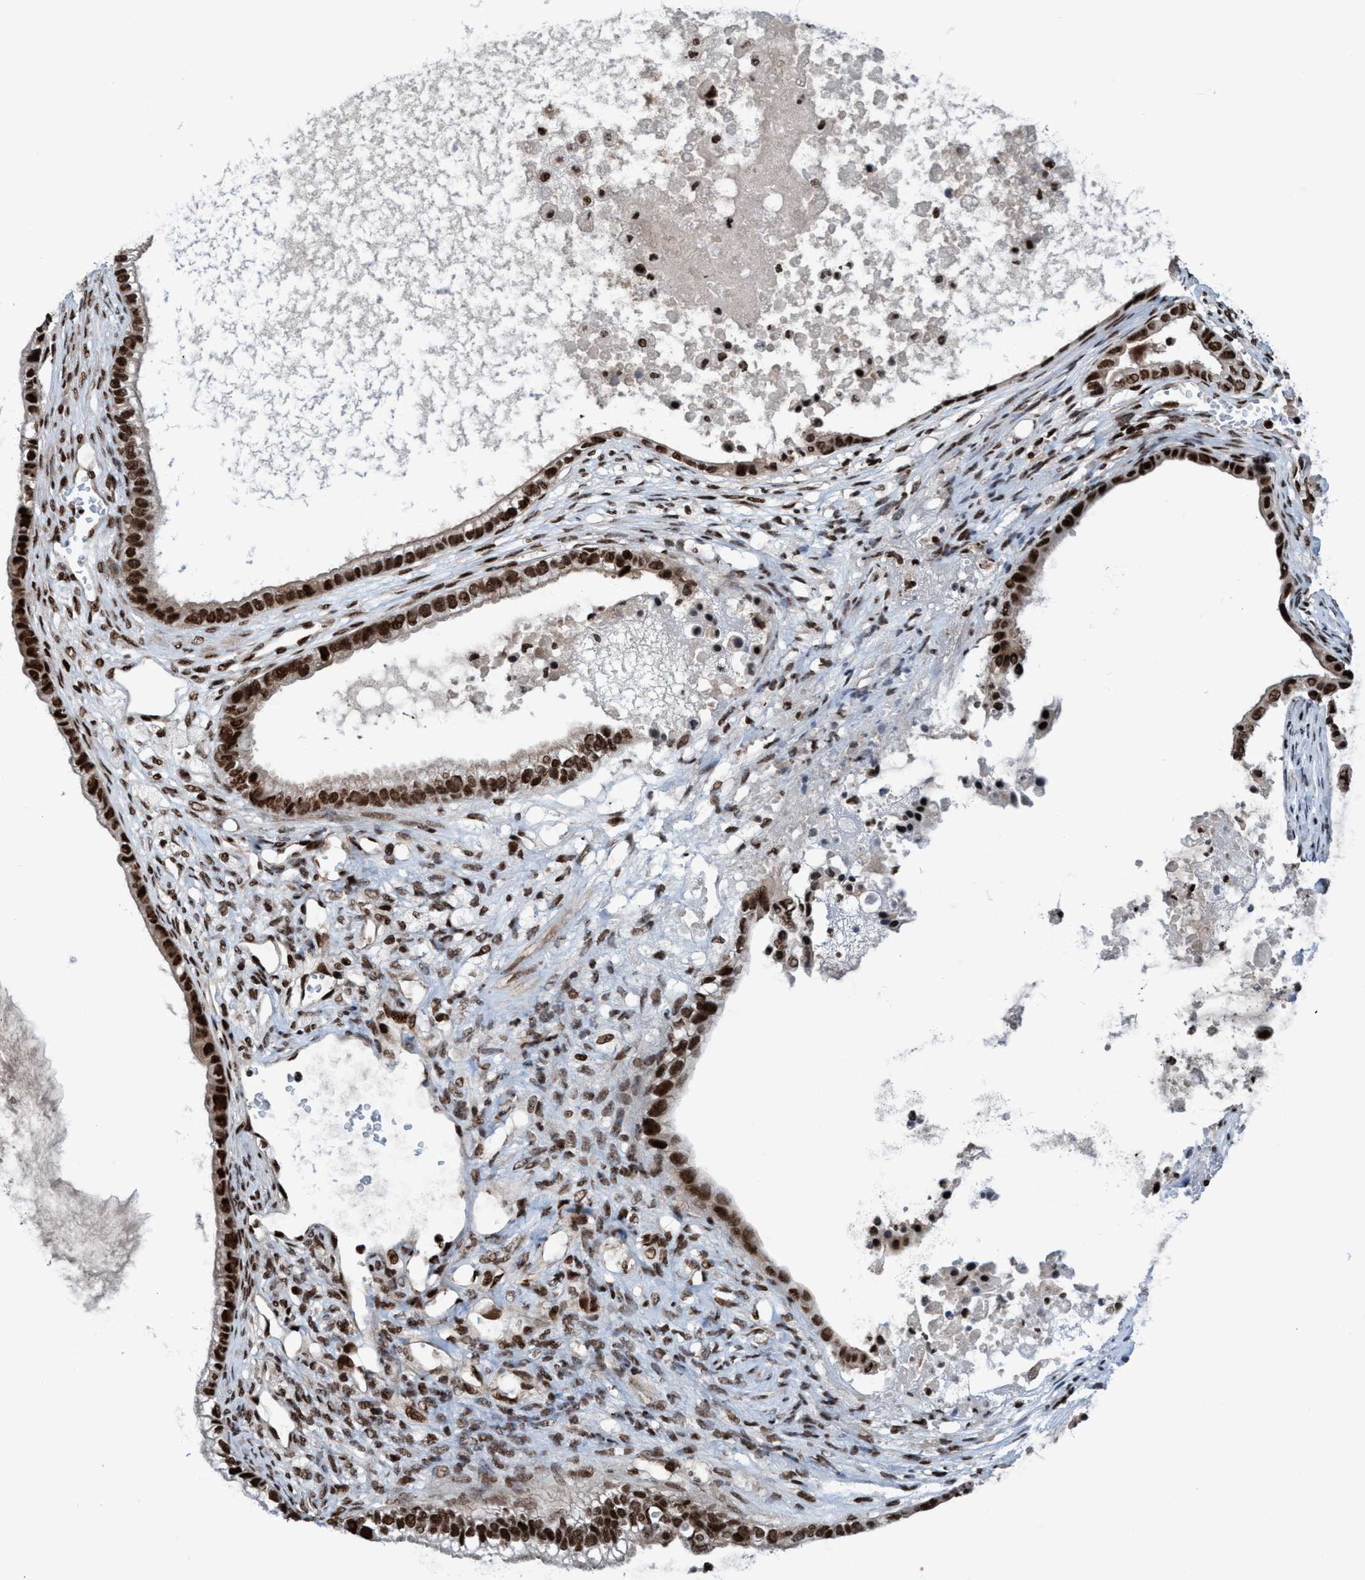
{"staining": {"intensity": "strong", "quantity": ">75%", "location": "nuclear"}, "tissue": "ovarian cancer", "cell_type": "Tumor cells", "image_type": "cancer", "snomed": [{"axis": "morphology", "description": "Cystadenocarcinoma, mucinous, NOS"}, {"axis": "topography", "description": "Ovary"}], "caption": "Mucinous cystadenocarcinoma (ovarian) stained with a protein marker displays strong staining in tumor cells.", "gene": "TOPBP1", "patient": {"sex": "female", "age": 80}}